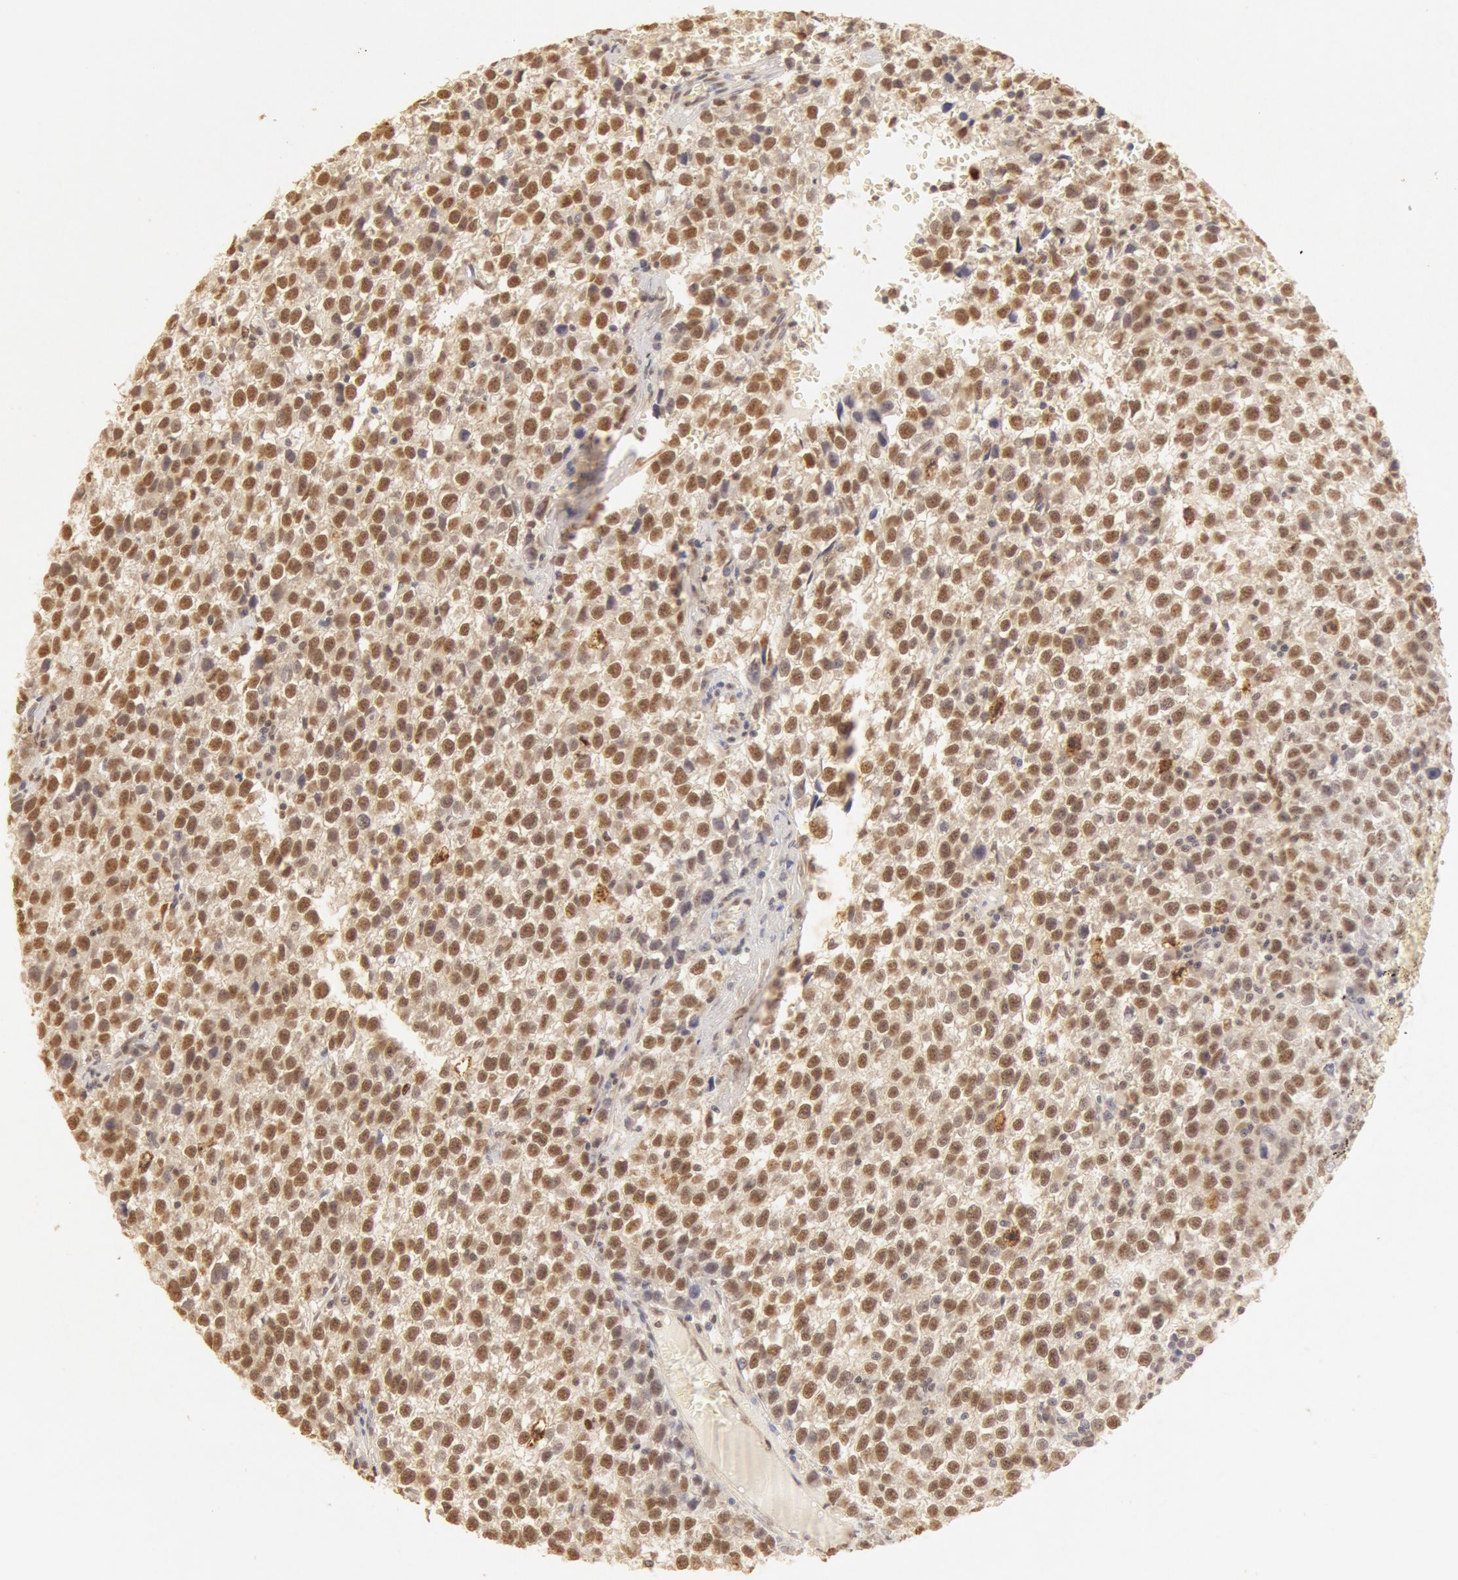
{"staining": {"intensity": "strong", "quantity": ">75%", "location": "cytoplasmic/membranous,nuclear"}, "tissue": "testis cancer", "cell_type": "Tumor cells", "image_type": "cancer", "snomed": [{"axis": "morphology", "description": "Seminoma, NOS"}, {"axis": "topography", "description": "Testis"}], "caption": "Protein staining shows strong cytoplasmic/membranous and nuclear positivity in about >75% of tumor cells in testis cancer (seminoma).", "gene": "SNRNP70", "patient": {"sex": "male", "age": 35}}